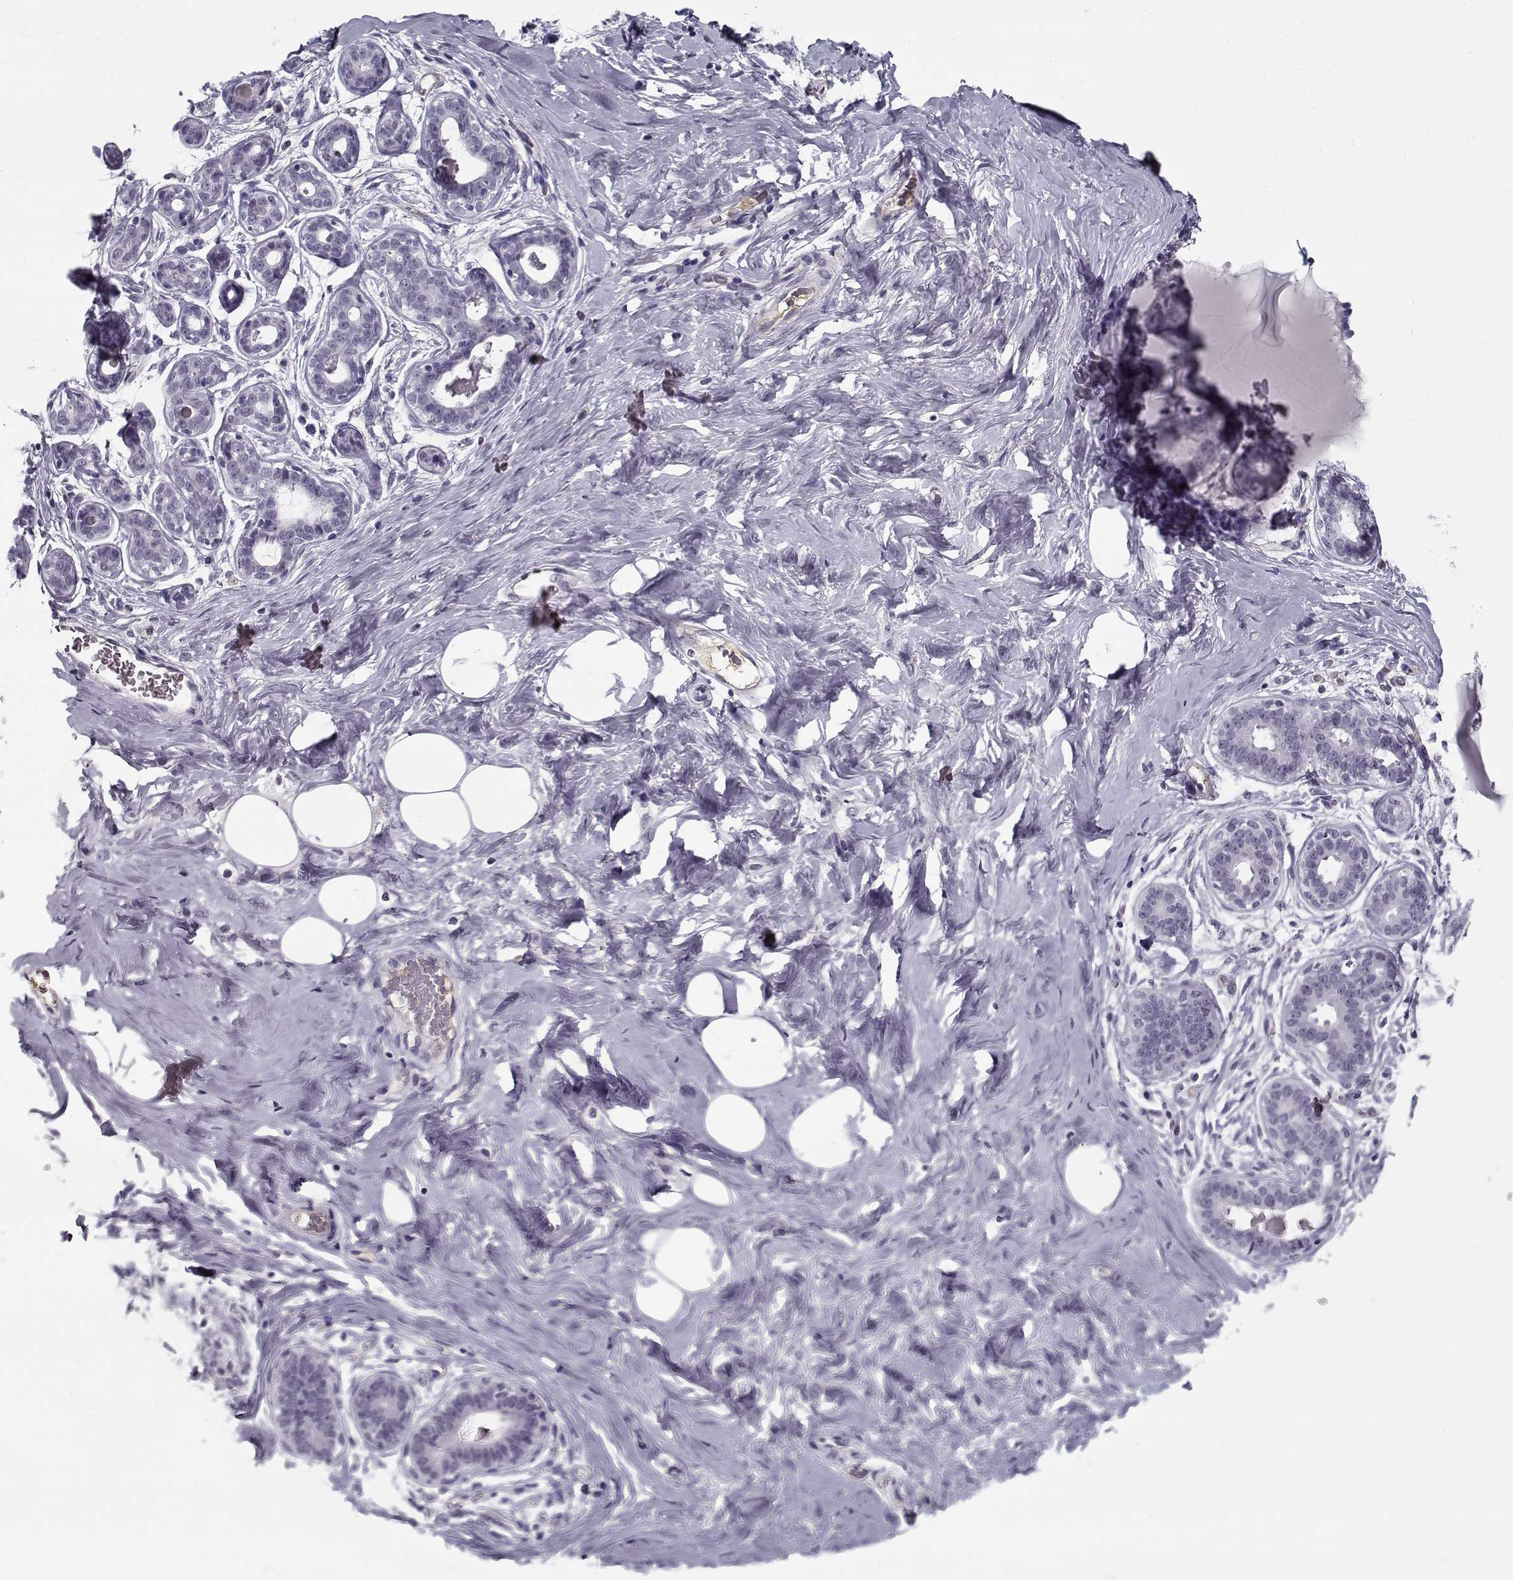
{"staining": {"intensity": "negative", "quantity": "none", "location": "none"}, "tissue": "breast", "cell_type": "Adipocytes", "image_type": "normal", "snomed": [{"axis": "morphology", "description": "Normal tissue, NOS"}, {"axis": "topography", "description": "Skin"}, {"axis": "topography", "description": "Breast"}], "caption": "Immunohistochemistry image of benign human breast stained for a protein (brown), which demonstrates no staining in adipocytes. The staining is performed using DAB brown chromogen with nuclei counter-stained in using hematoxylin.", "gene": "SPACA9", "patient": {"sex": "female", "age": 43}}